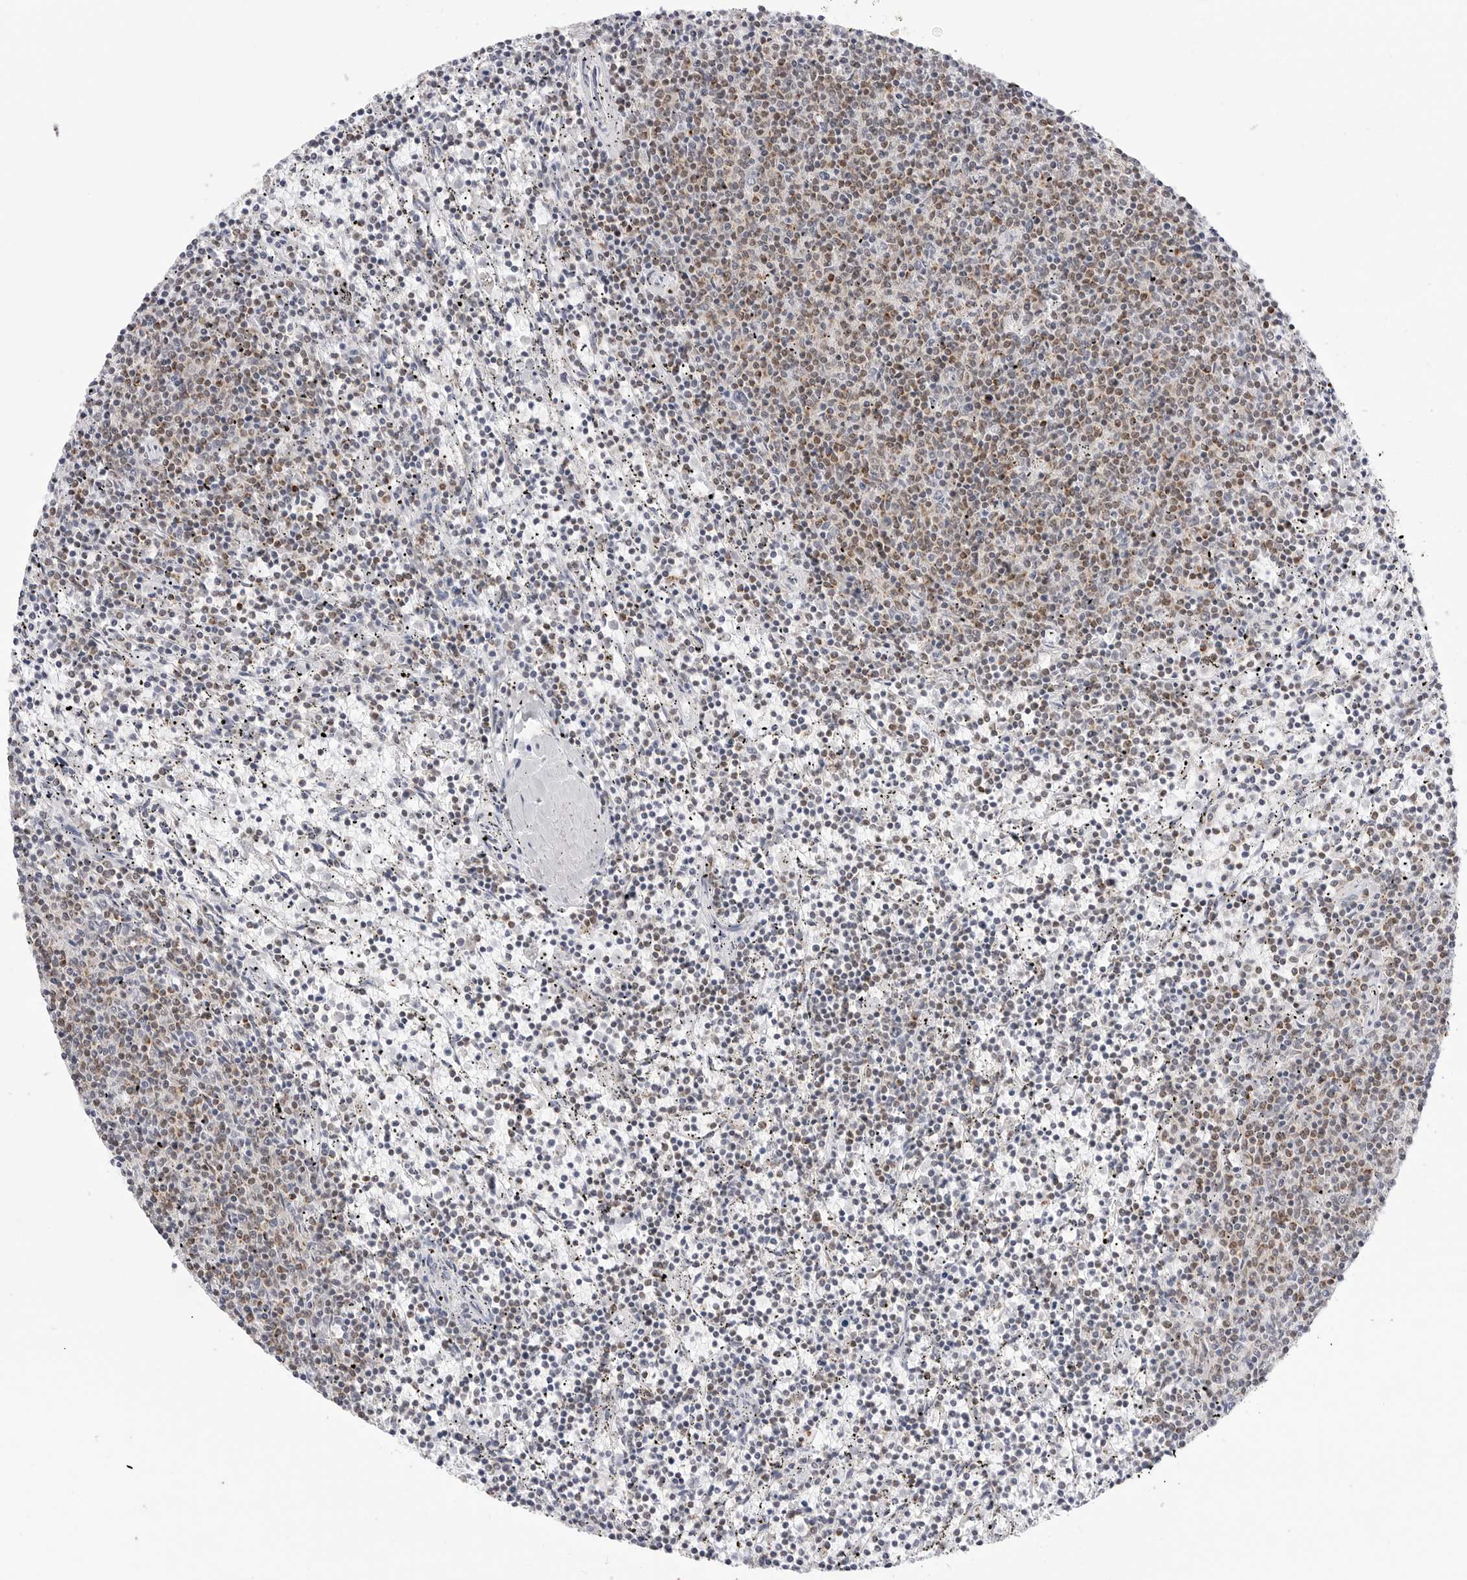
{"staining": {"intensity": "moderate", "quantity": "<25%", "location": "cytoplasmic/membranous"}, "tissue": "lymphoma", "cell_type": "Tumor cells", "image_type": "cancer", "snomed": [{"axis": "morphology", "description": "Malignant lymphoma, non-Hodgkin's type, Low grade"}, {"axis": "topography", "description": "Spleen"}], "caption": "An immunohistochemistry photomicrograph of tumor tissue is shown. Protein staining in brown shows moderate cytoplasmic/membranous positivity in malignant lymphoma, non-Hodgkin's type (low-grade) within tumor cells.", "gene": "ATP5IF1", "patient": {"sex": "female", "age": 50}}